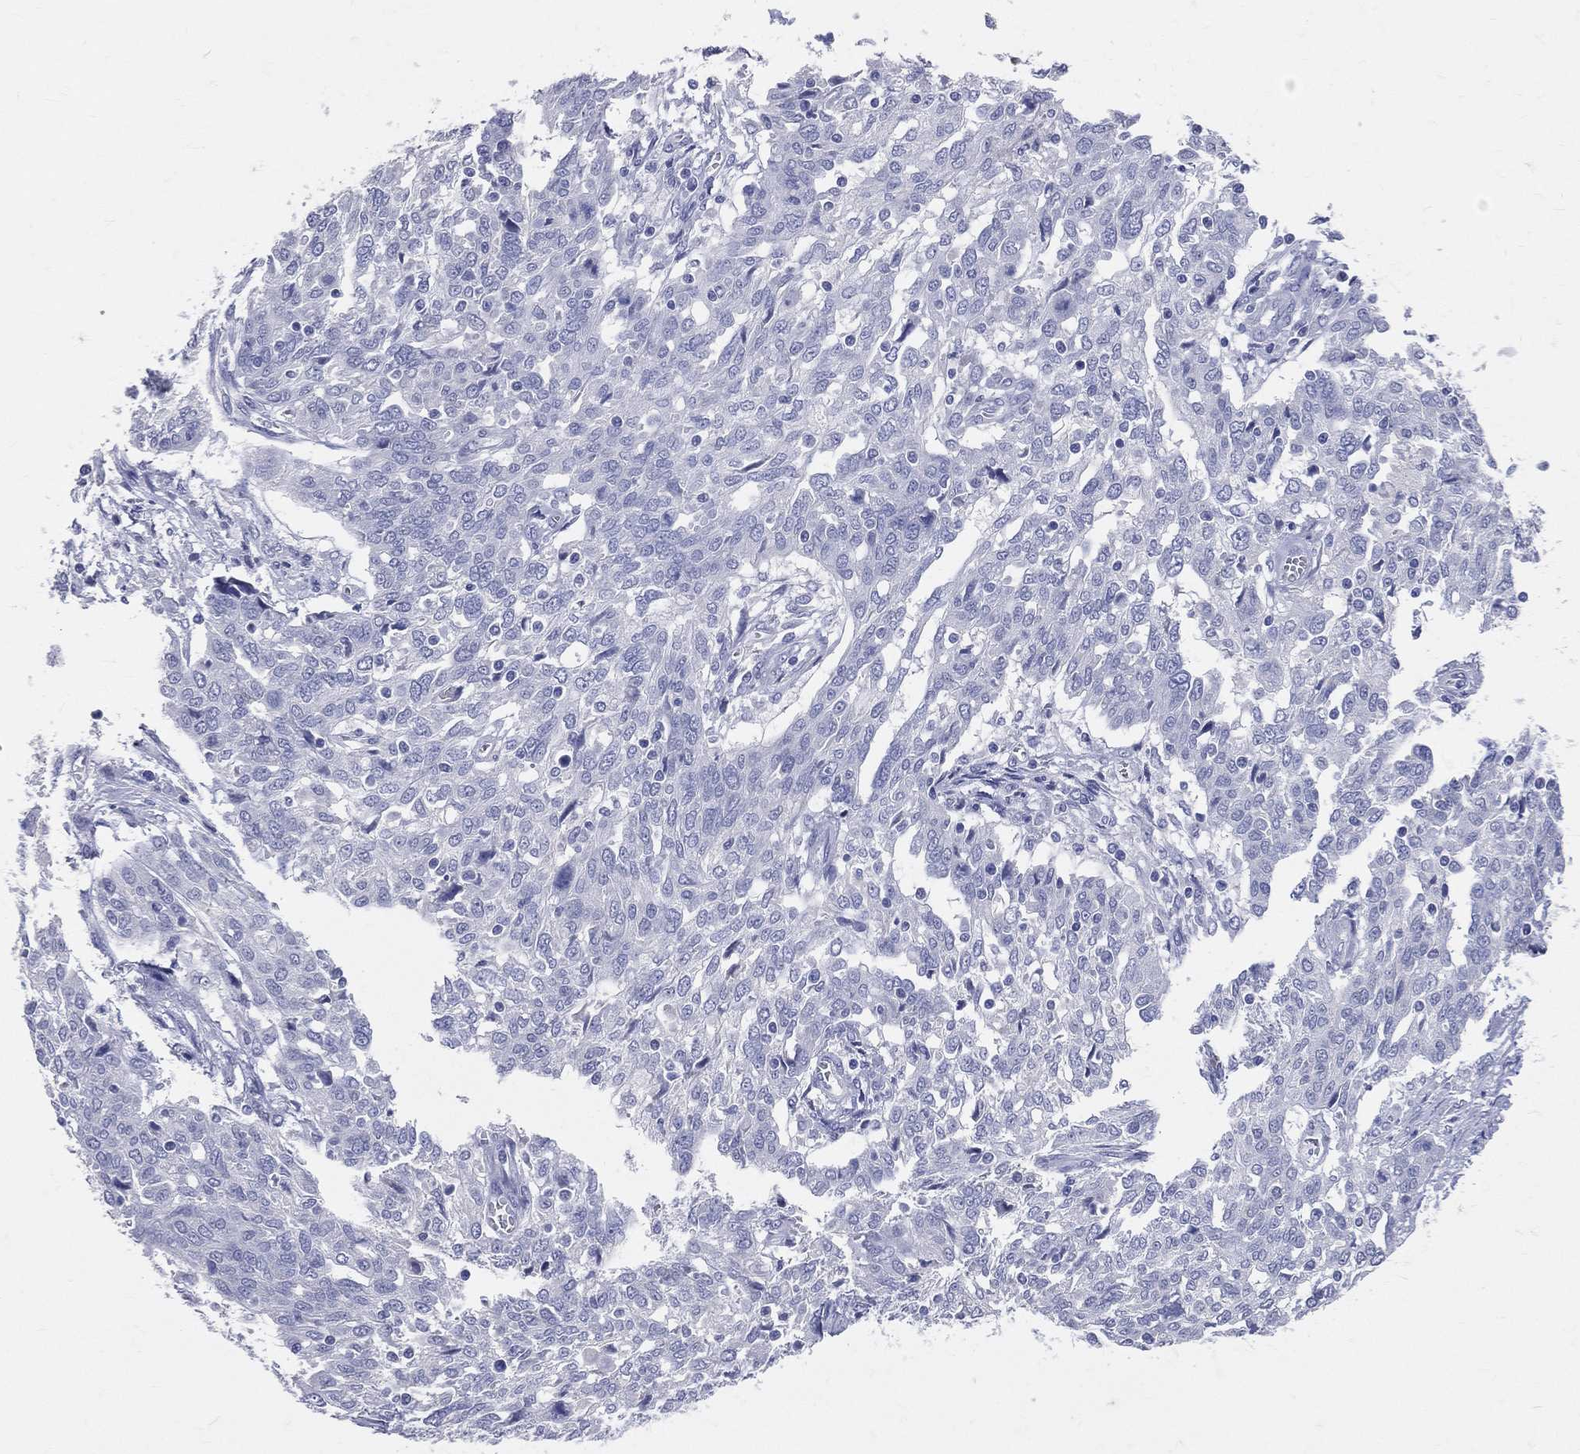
{"staining": {"intensity": "negative", "quantity": "none", "location": "none"}, "tissue": "ovarian cancer", "cell_type": "Tumor cells", "image_type": "cancer", "snomed": [{"axis": "morphology", "description": "Cystadenocarcinoma, serous, NOS"}, {"axis": "topography", "description": "Ovary"}], "caption": "Immunohistochemistry (IHC) micrograph of human ovarian cancer (serous cystadenocarcinoma) stained for a protein (brown), which shows no expression in tumor cells.", "gene": "LAT", "patient": {"sex": "female", "age": 67}}